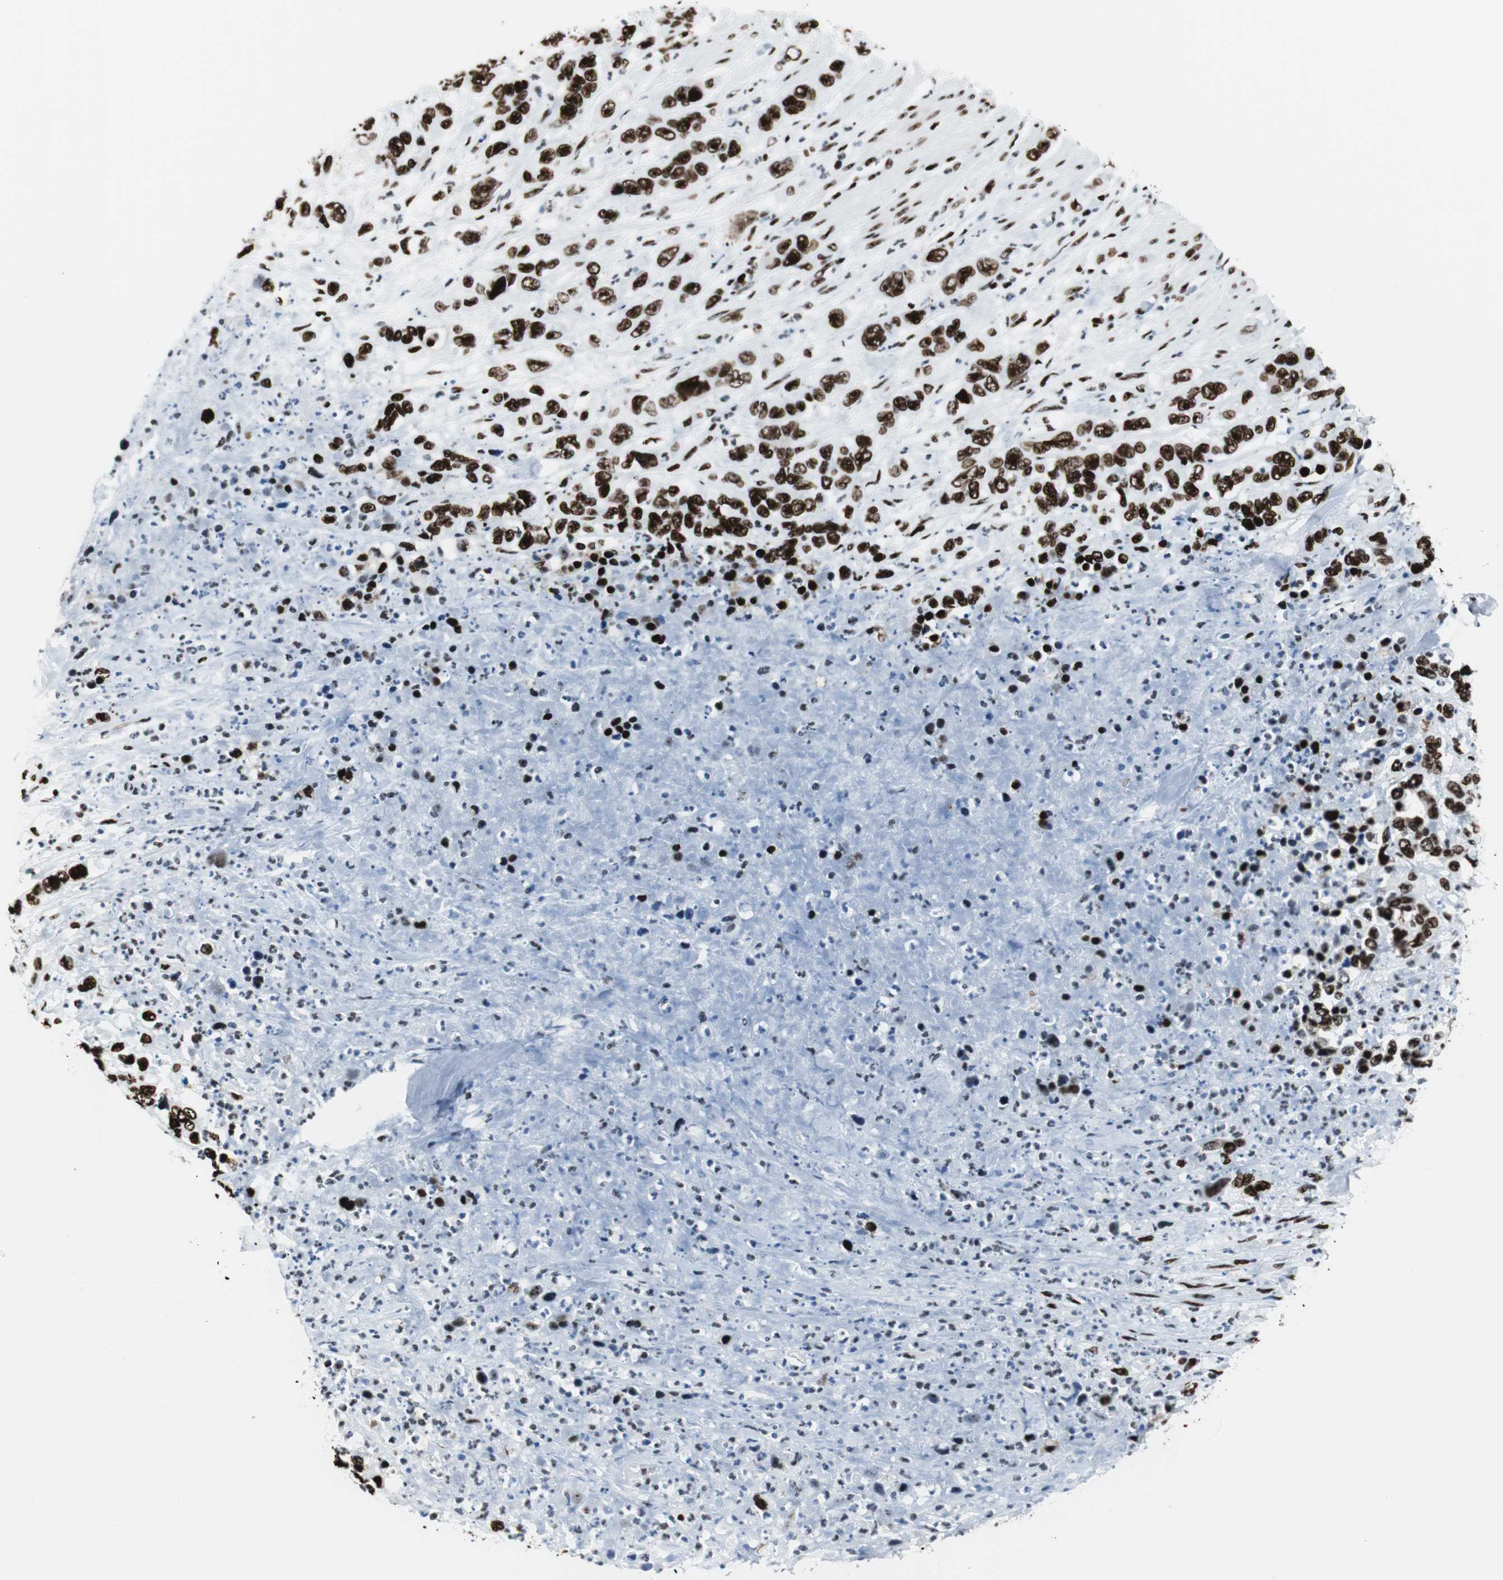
{"staining": {"intensity": "strong", "quantity": ">75%", "location": "nuclear"}, "tissue": "pancreatic cancer", "cell_type": "Tumor cells", "image_type": "cancer", "snomed": [{"axis": "morphology", "description": "Adenocarcinoma, NOS"}, {"axis": "topography", "description": "Pancreas"}], "caption": "Immunohistochemical staining of pancreatic cancer demonstrates high levels of strong nuclear positivity in about >75% of tumor cells.", "gene": "NCL", "patient": {"sex": "female", "age": 71}}